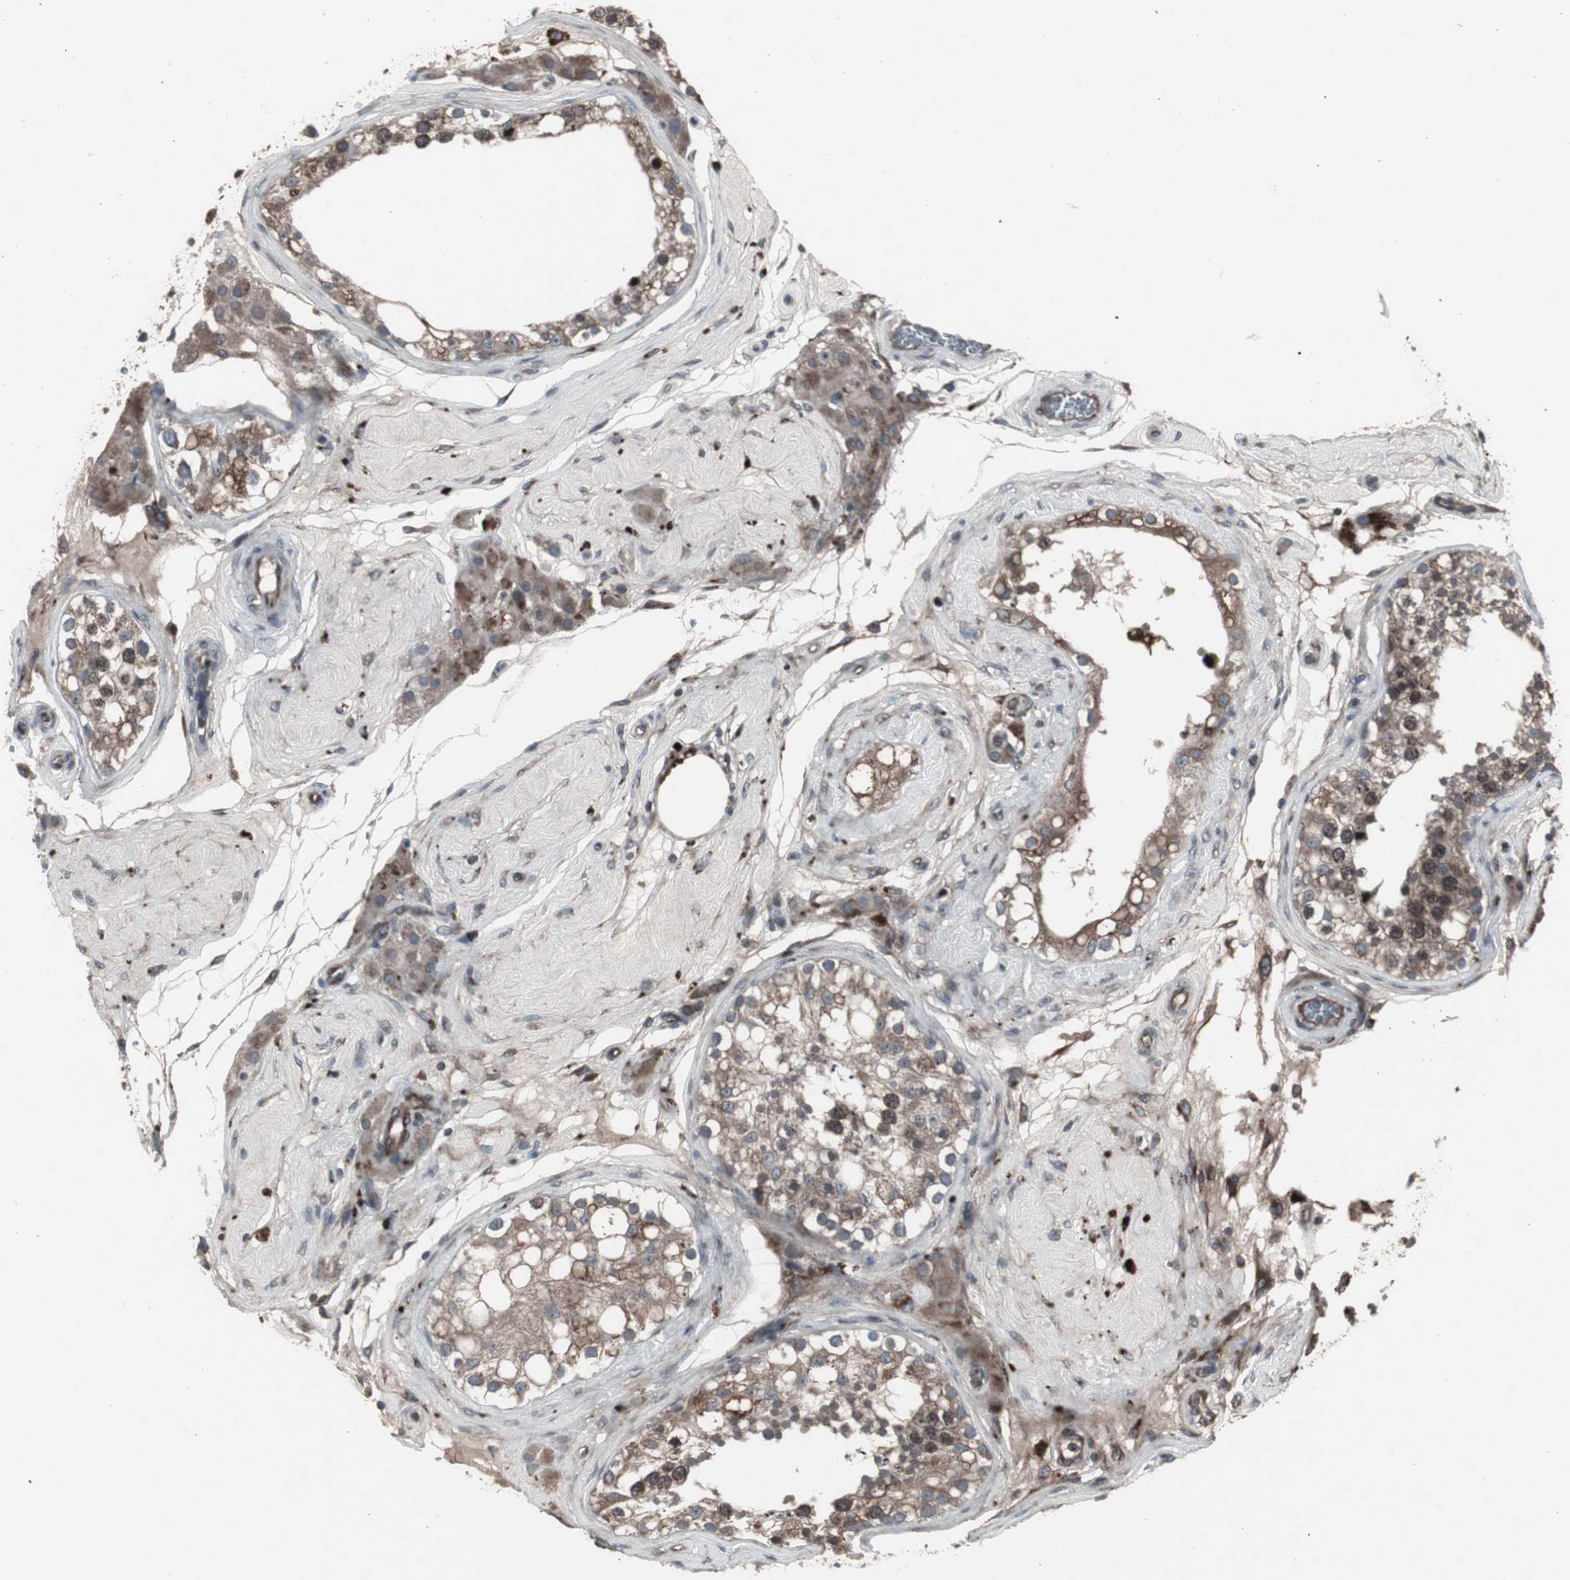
{"staining": {"intensity": "moderate", "quantity": "25%-75%", "location": "cytoplasmic/membranous"}, "tissue": "testis", "cell_type": "Cells in seminiferous ducts", "image_type": "normal", "snomed": [{"axis": "morphology", "description": "Normal tissue, NOS"}, {"axis": "topography", "description": "Testis"}], "caption": "Normal testis shows moderate cytoplasmic/membranous expression in about 25%-75% of cells in seminiferous ducts (DAB IHC, brown staining for protein, blue staining for nuclei)..", "gene": "SSTR2", "patient": {"sex": "male", "age": 68}}